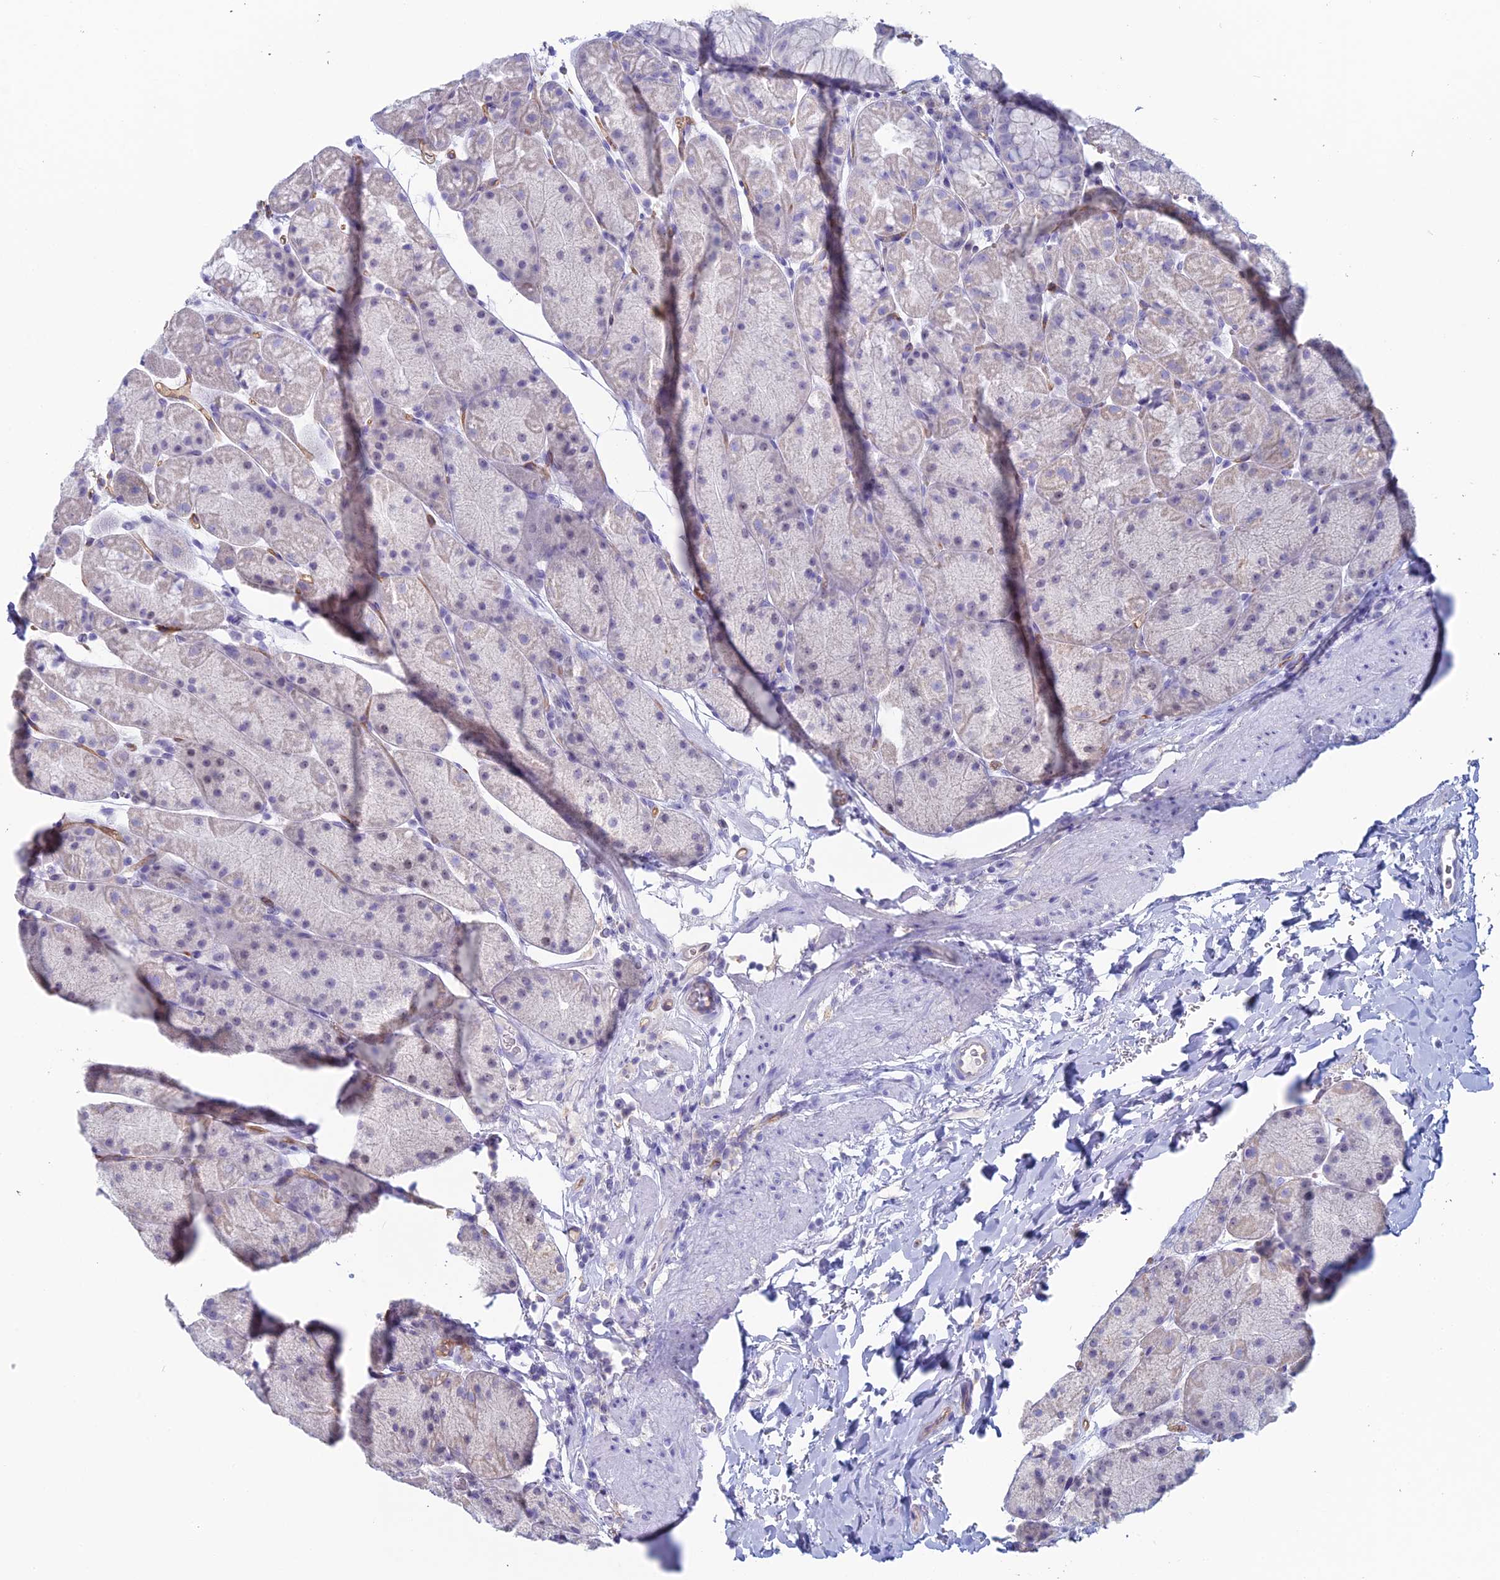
{"staining": {"intensity": "negative", "quantity": "none", "location": "none"}, "tissue": "stomach", "cell_type": "Glandular cells", "image_type": "normal", "snomed": [{"axis": "morphology", "description": "Normal tissue, NOS"}, {"axis": "topography", "description": "Stomach, upper"}, {"axis": "topography", "description": "Stomach, lower"}], "caption": "High magnification brightfield microscopy of unremarkable stomach stained with DAB (brown) and counterstained with hematoxylin (blue): glandular cells show no significant positivity.", "gene": "ACE", "patient": {"sex": "male", "age": 67}}